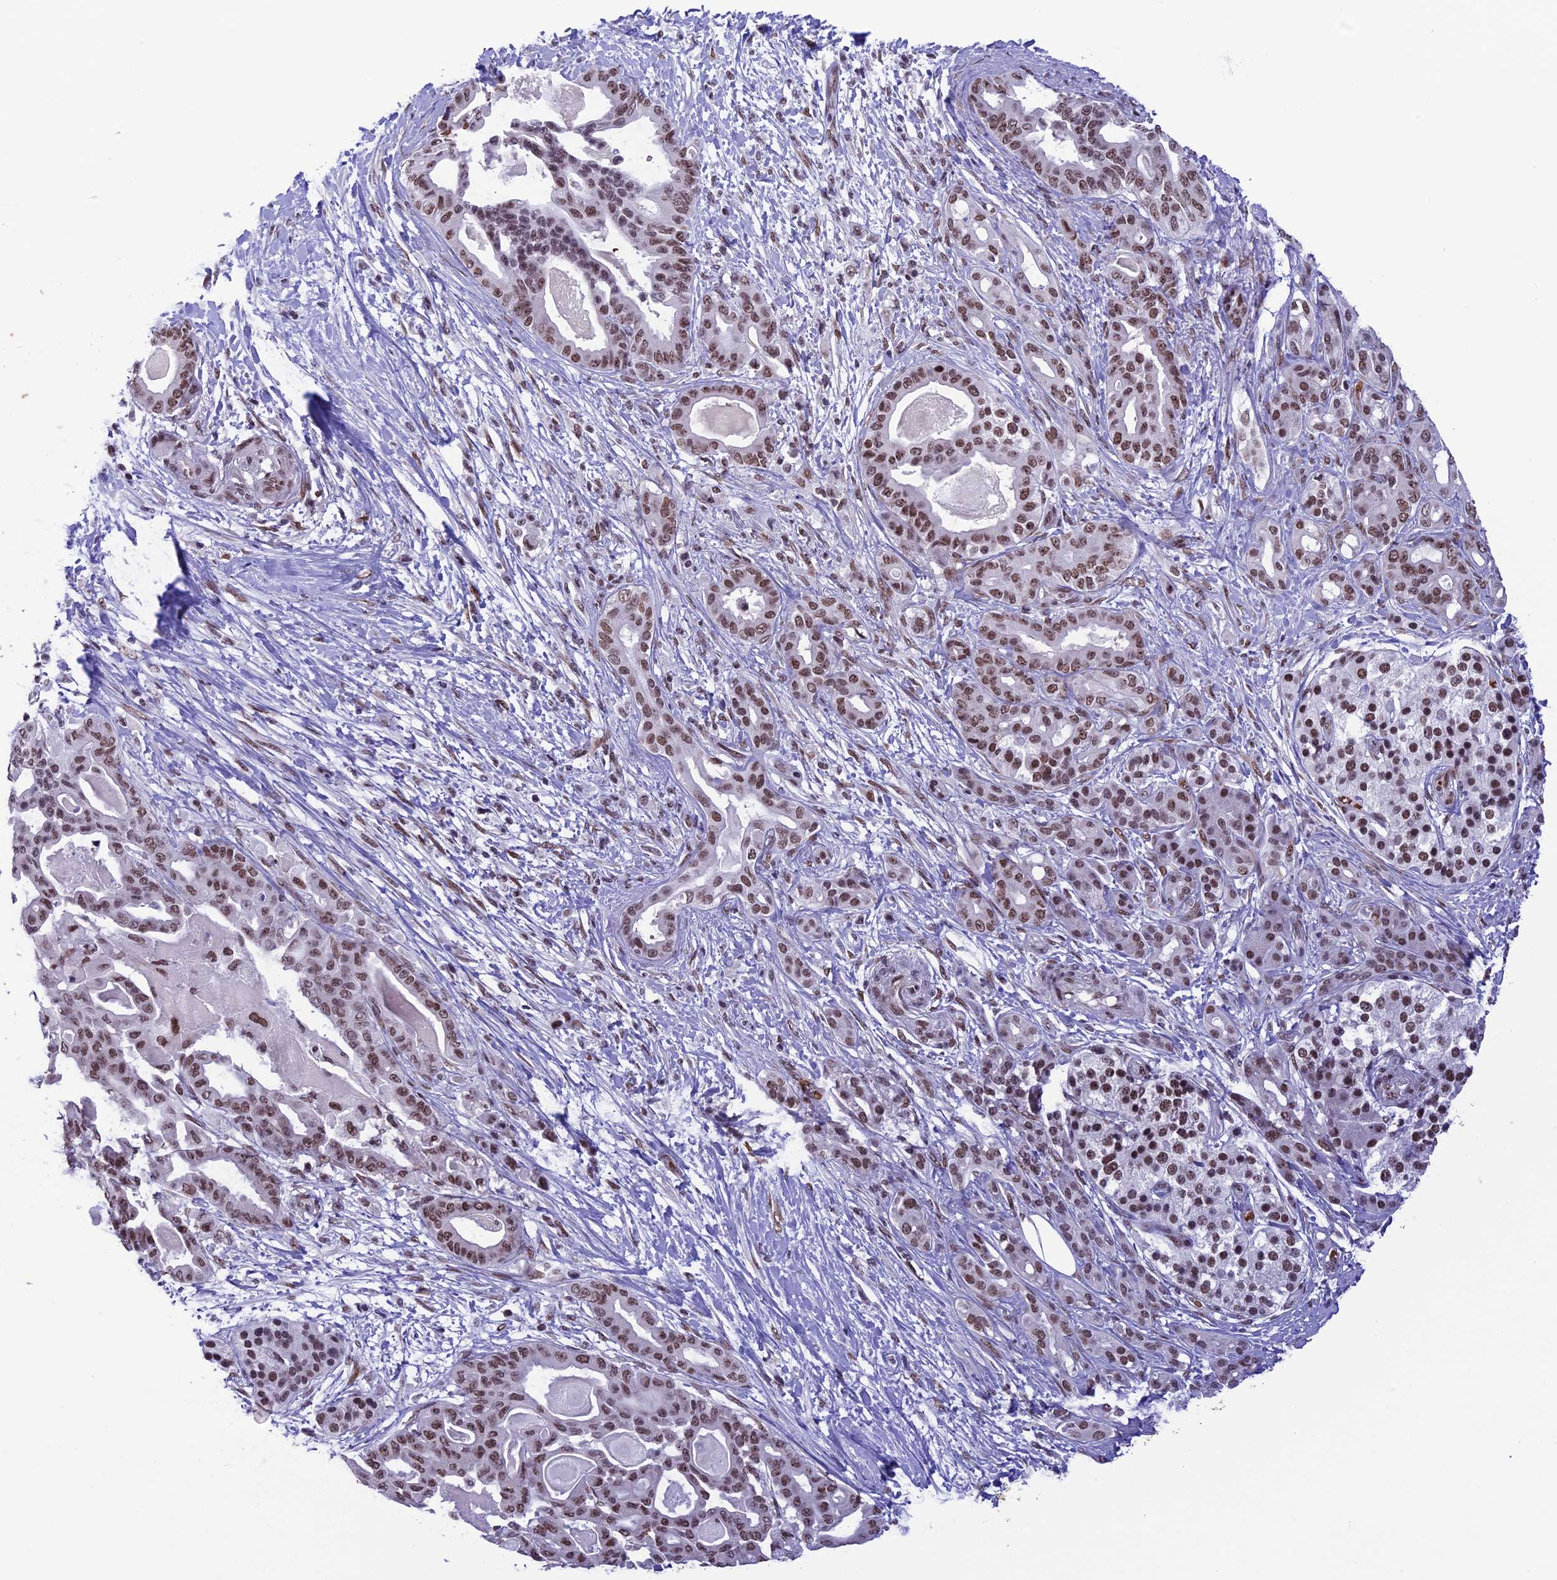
{"staining": {"intensity": "moderate", "quantity": ">75%", "location": "nuclear"}, "tissue": "pancreatic cancer", "cell_type": "Tumor cells", "image_type": "cancer", "snomed": [{"axis": "morphology", "description": "Adenocarcinoma, NOS"}, {"axis": "topography", "description": "Pancreas"}], "caption": "Human adenocarcinoma (pancreatic) stained with a protein marker shows moderate staining in tumor cells.", "gene": "MPHOSPH8", "patient": {"sex": "male", "age": 63}}